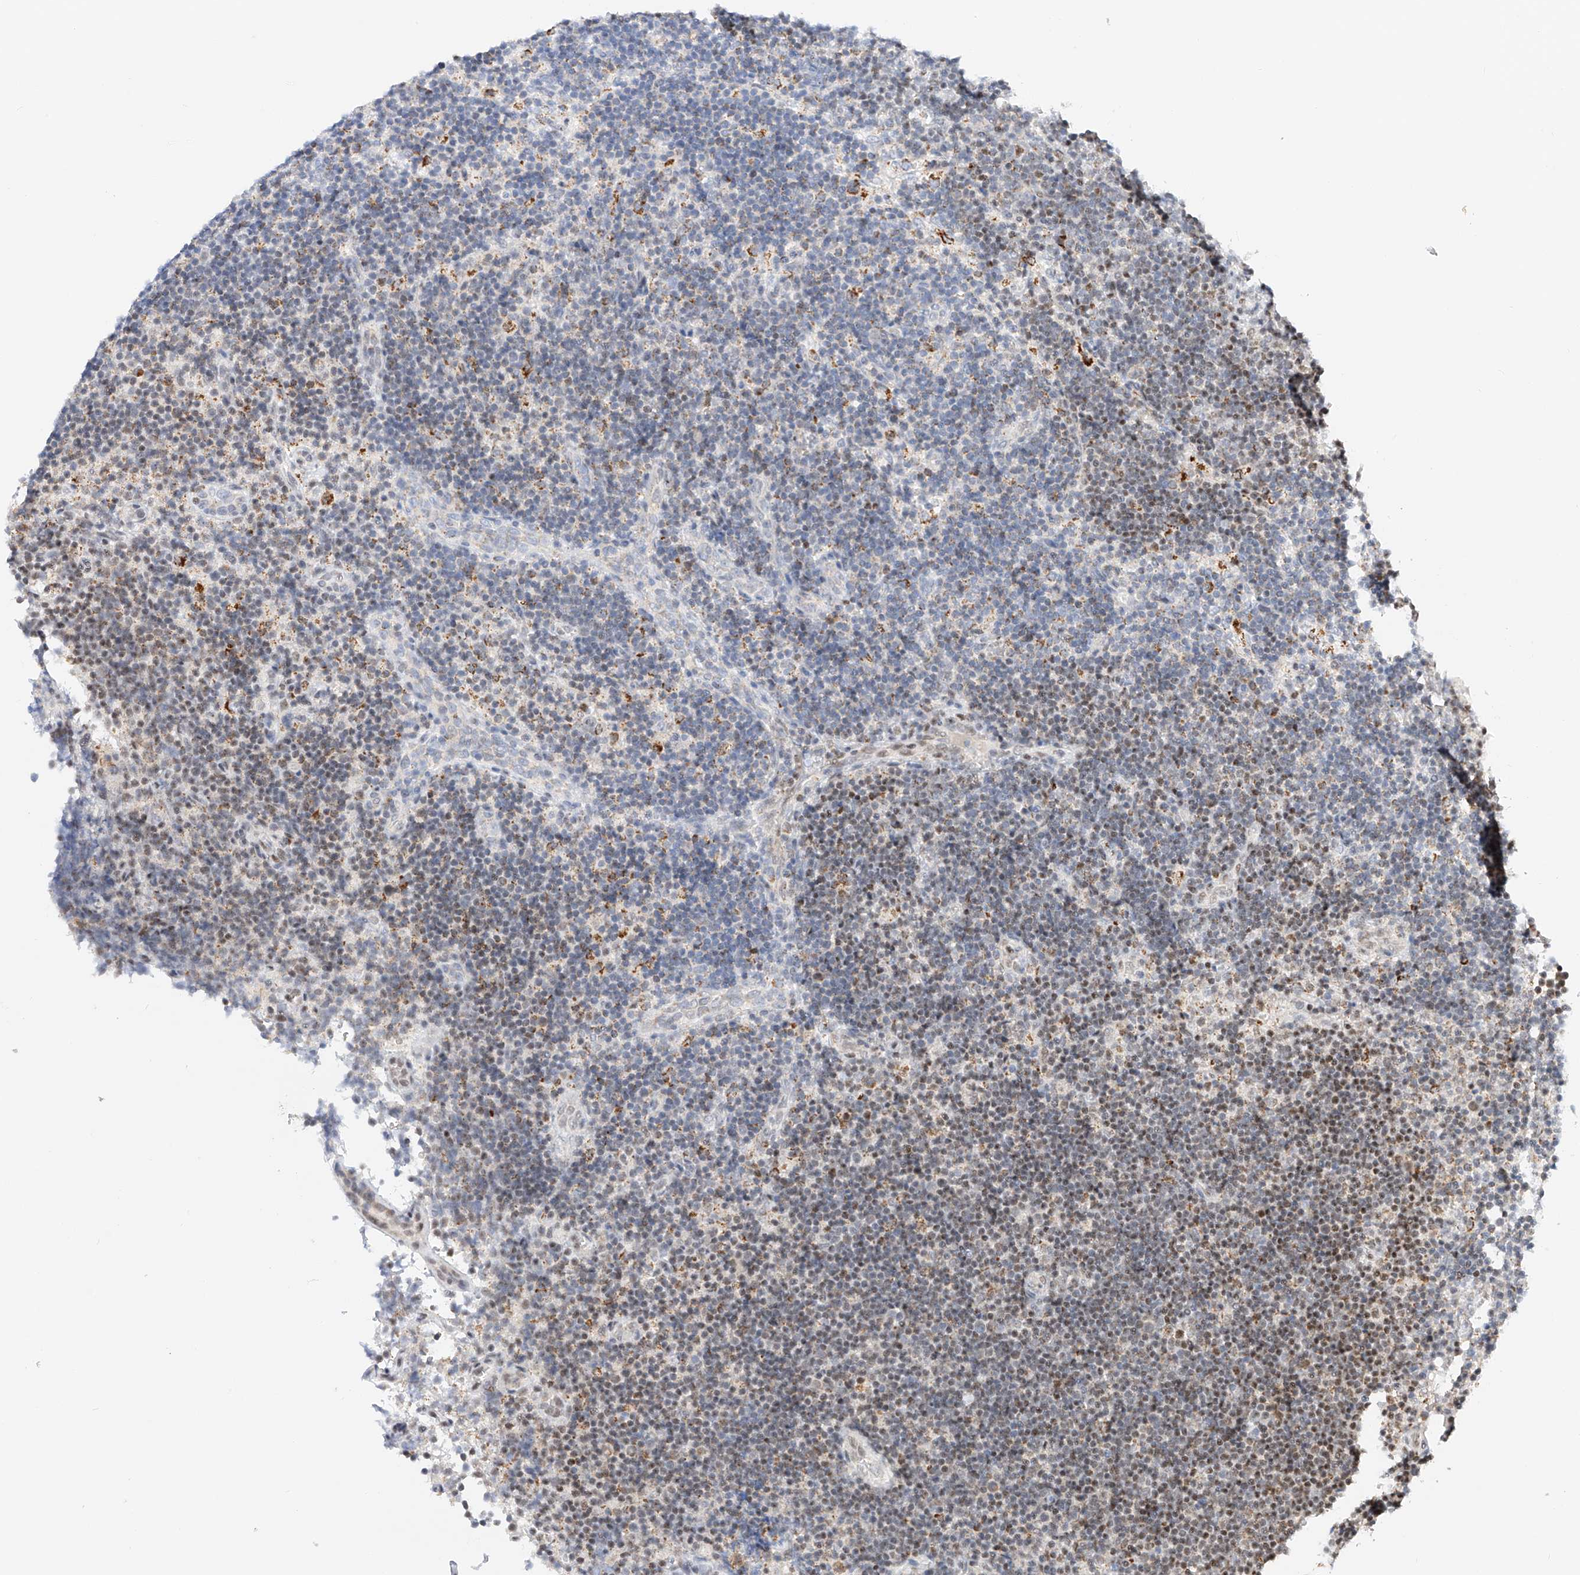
{"staining": {"intensity": "weak", "quantity": "25%-75%", "location": "nuclear"}, "tissue": "lymph node", "cell_type": "Germinal center cells", "image_type": "normal", "snomed": [{"axis": "morphology", "description": "Normal tissue, NOS"}, {"axis": "topography", "description": "Lymph node"}], "caption": "Immunohistochemical staining of unremarkable lymph node displays weak nuclear protein positivity in about 25%-75% of germinal center cells.", "gene": "NRF1", "patient": {"sex": "female", "age": 22}}